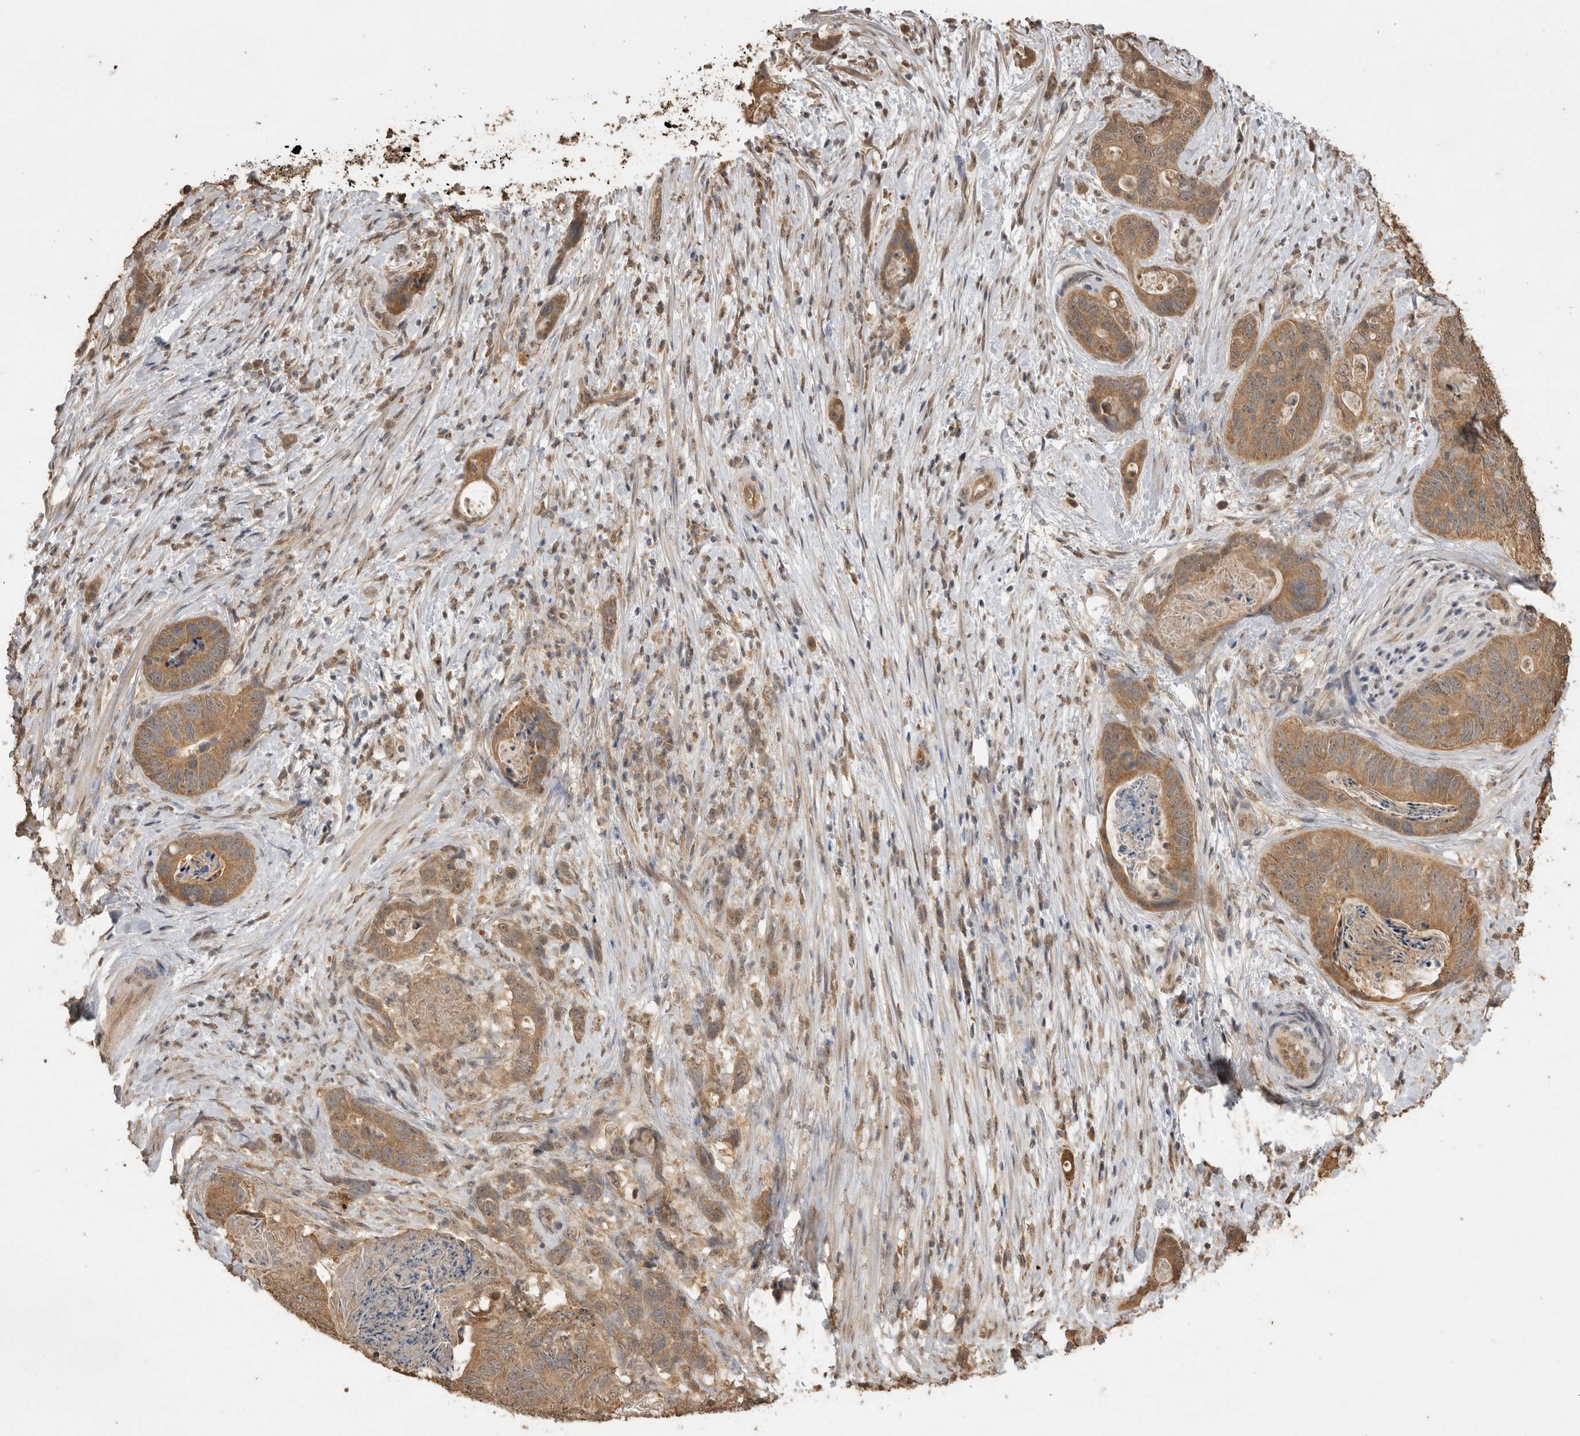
{"staining": {"intensity": "moderate", "quantity": ">75%", "location": "cytoplasmic/membranous"}, "tissue": "stomach cancer", "cell_type": "Tumor cells", "image_type": "cancer", "snomed": [{"axis": "morphology", "description": "Normal tissue, NOS"}, {"axis": "morphology", "description": "Adenocarcinoma, NOS"}, {"axis": "topography", "description": "Stomach"}], "caption": "Tumor cells display medium levels of moderate cytoplasmic/membranous positivity in about >75% of cells in human stomach adenocarcinoma.", "gene": "JAG2", "patient": {"sex": "female", "age": 89}}